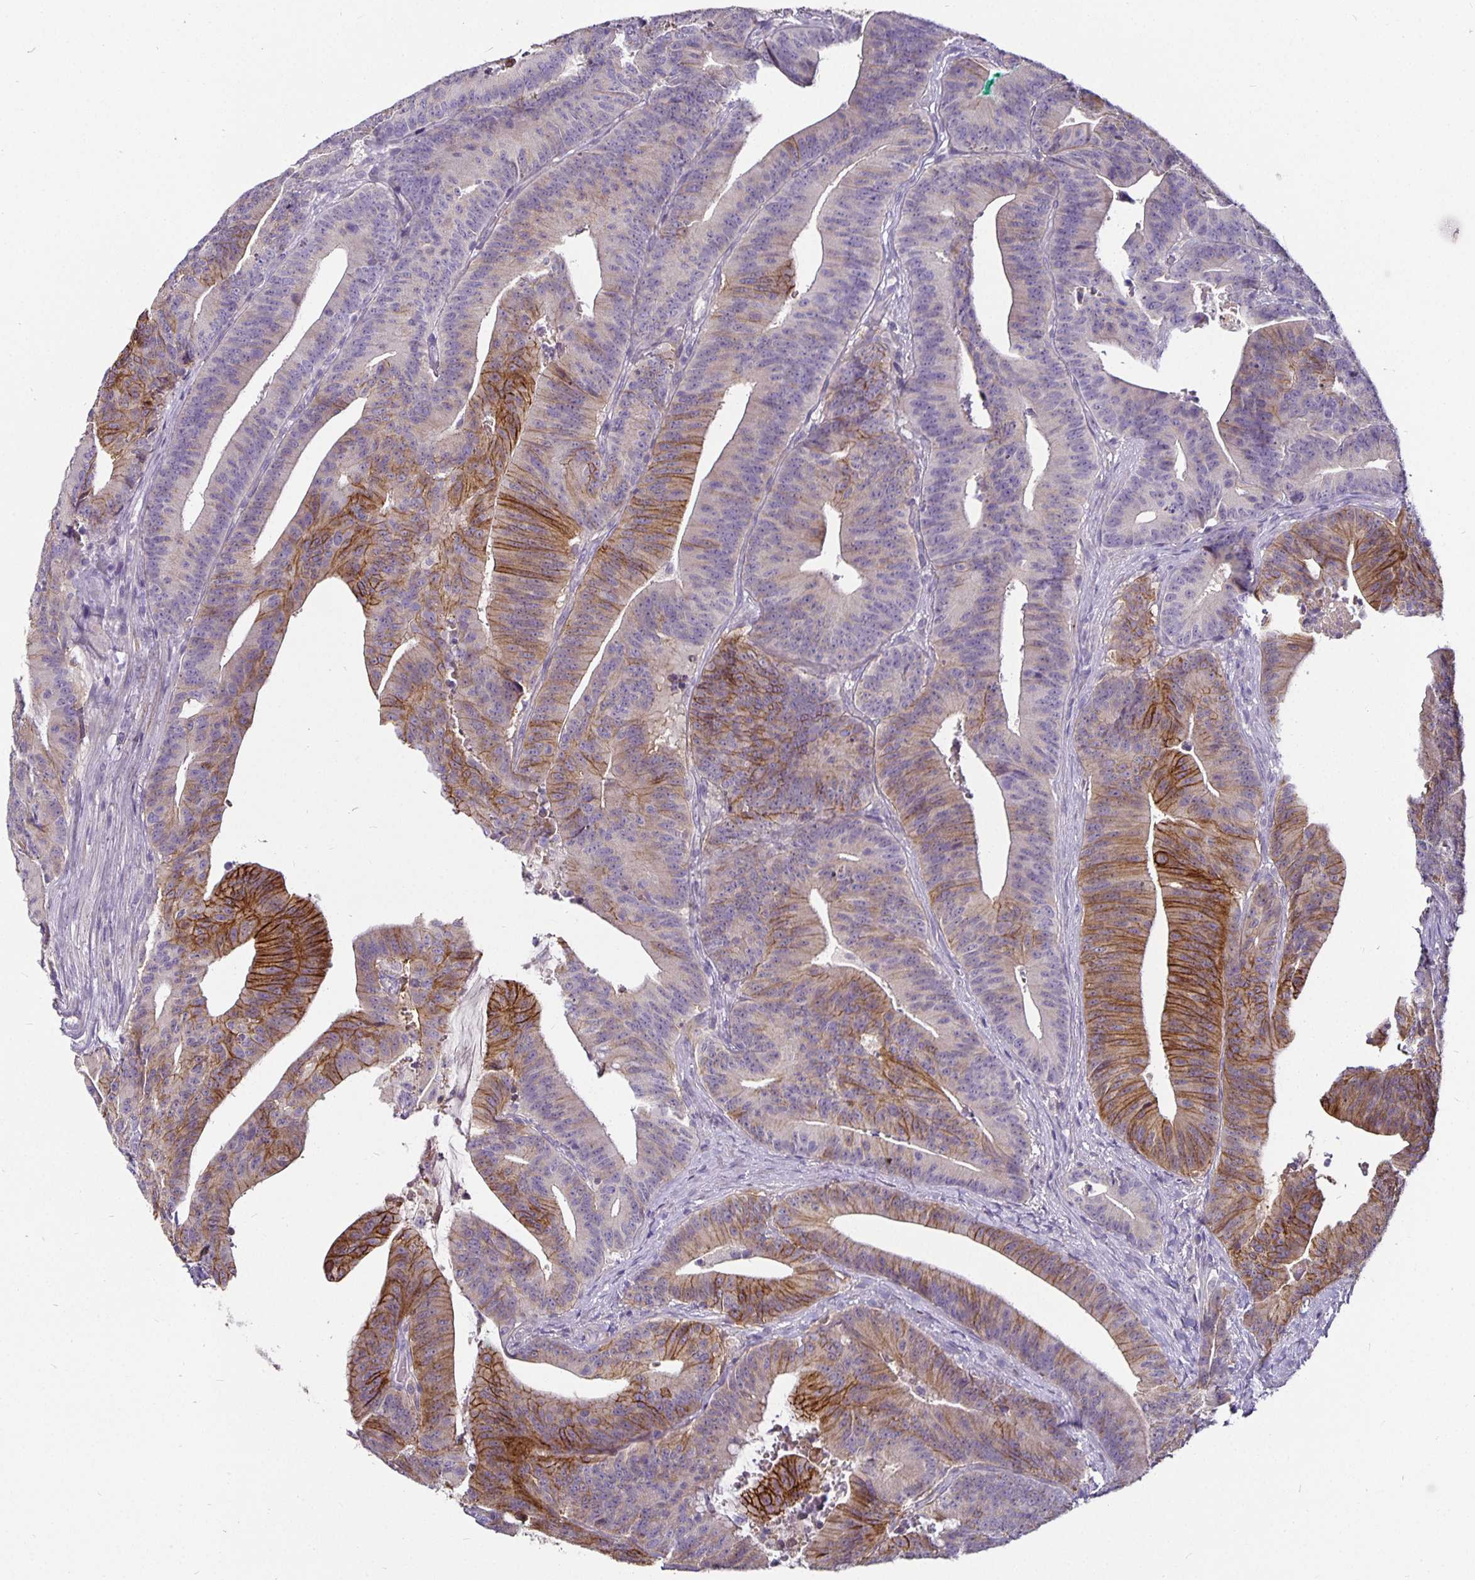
{"staining": {"intensity": "moderate", "quantity": "25%-75%", "location": "cytoplasmic/membranous"}, "tissue": "colorectal cancer", "cell_type": "Tumor cells", "image_type": "cancer", "snomed": [{"axis": "morphology", "description": "Adenocarcinoma, NOS"}, {"axis": "topography", "description": "Colon"}], "caption": "Brown immunohistochemical staining in human colorectal cancer (adenocarcinoma) shows moderate cytoplasmic/membranous positivity in approximately 25%-75% of tumor cells.", "gene": "CA12", "patient": {"sex": "female", "age": 78}}